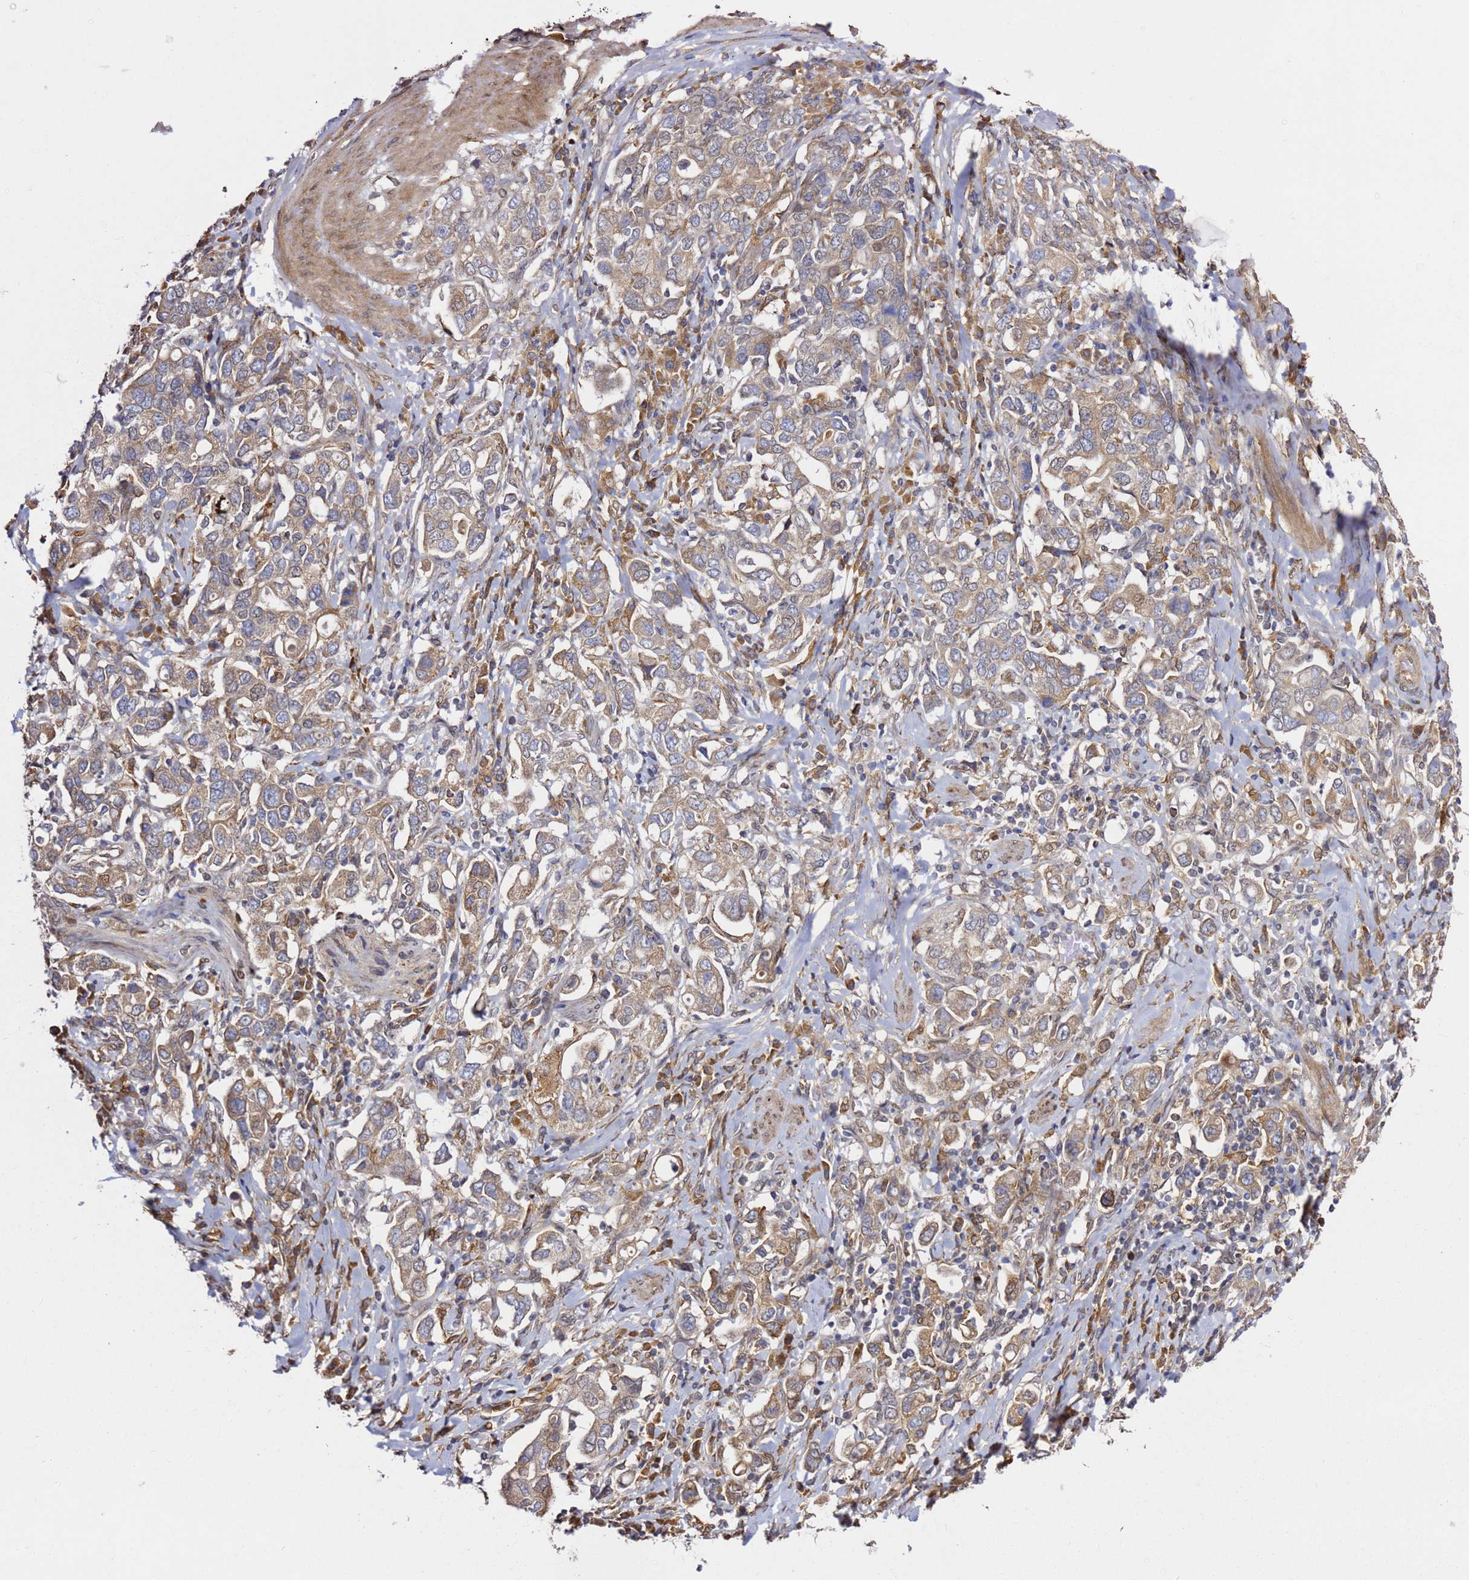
{"staining": {"intensity": "moderate", "quantity": ">75%", "location": "cytoplasmic/membranous"}, "tissue": "stomach cancer", "cell_type": "Tumor cells", "image_type": "cancer", "snomed": [{"axis": "morphology", "description": "Adenocarcinoma, NOS"}, {"axis": "topography", "description": "Stomach, upper"}, {"axis": "topography", "description": "Stomach"}], "caption": "Protein expression by IHC displays moderate cytoplasmic/membranous positivity in about >75% of tumor cells in stomach cancer.", "gene": "PRKAB2", "patient": {"sex": "male", "age": 62}}